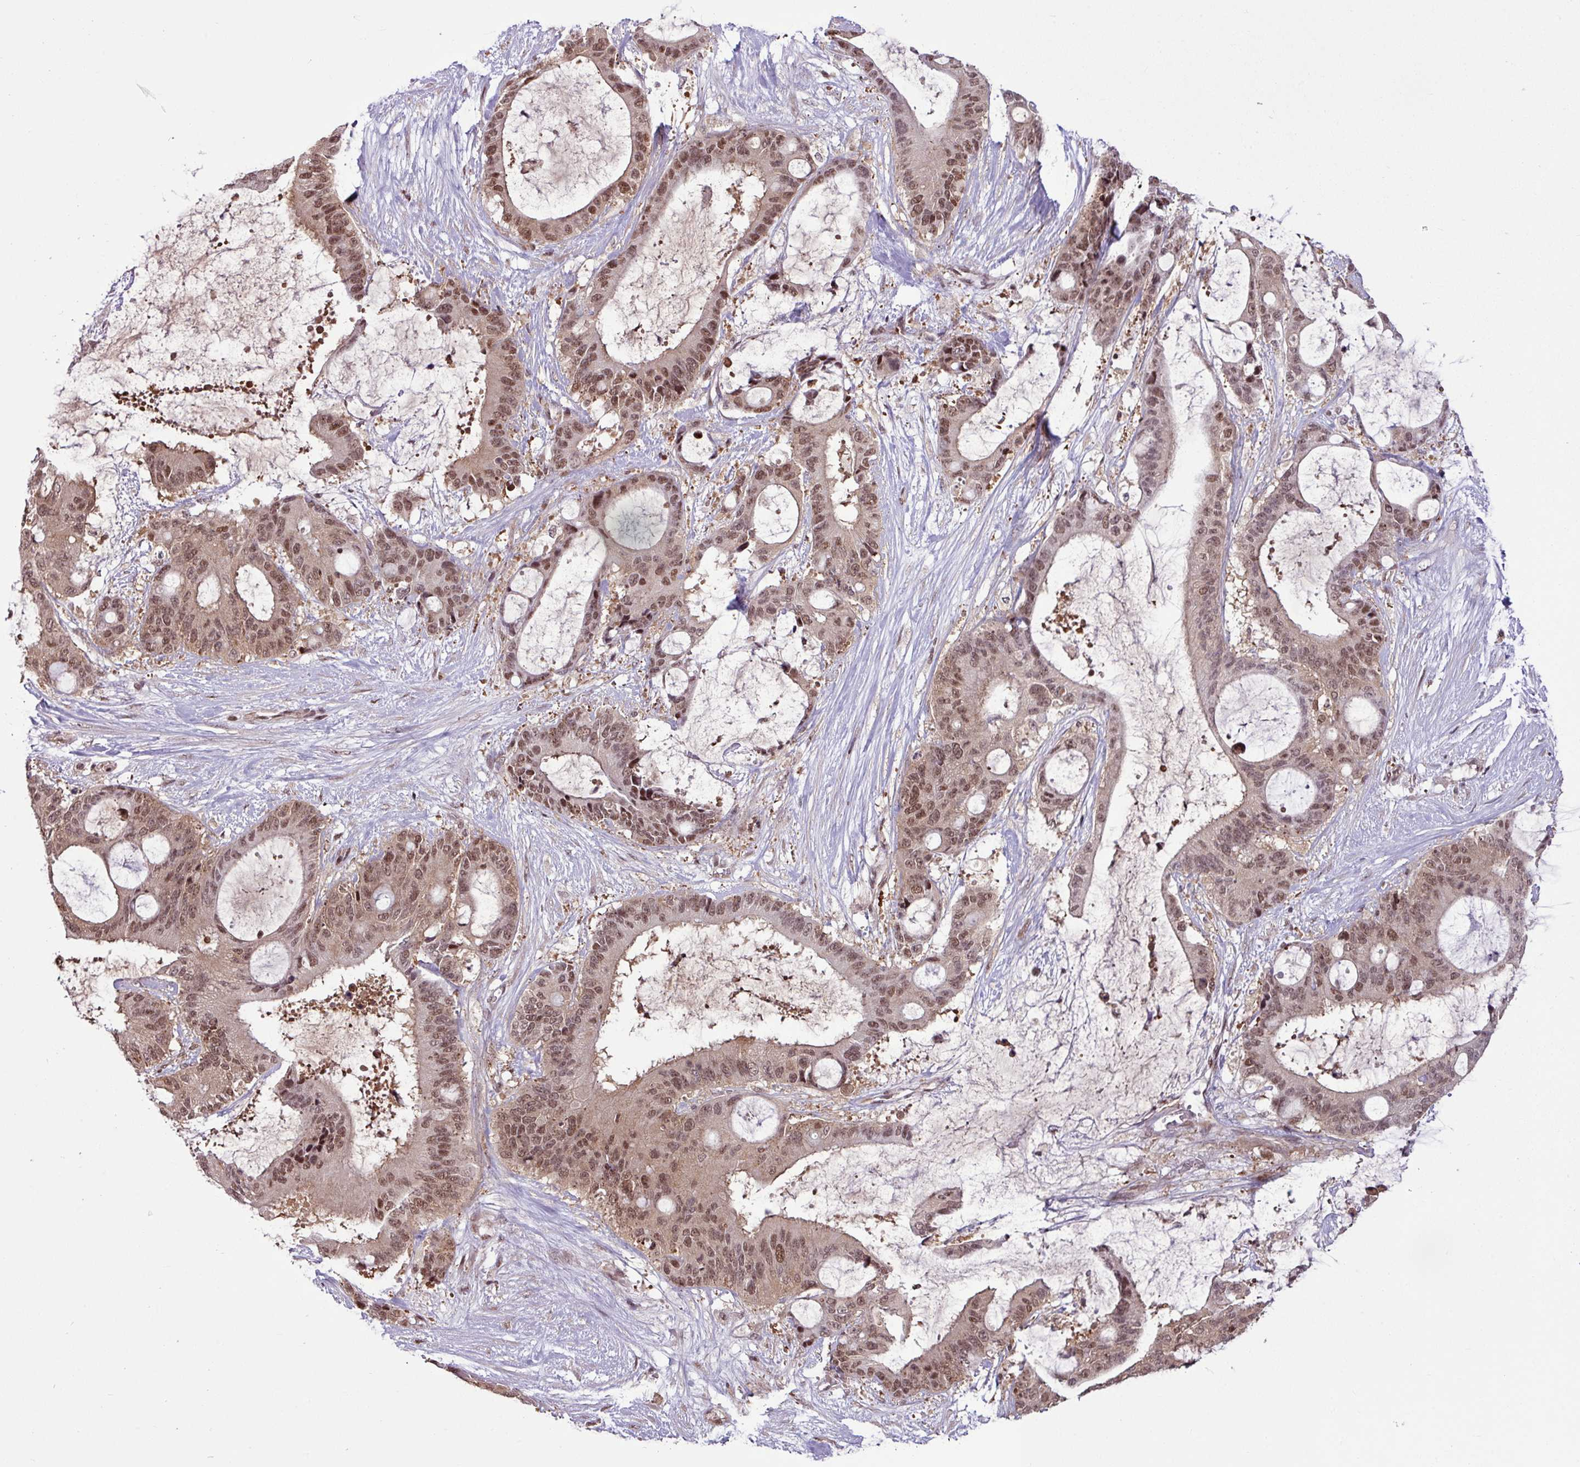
{"staining": {"intensity": "moderate", "quantity": ">75%", "location": "nuclear"}, "tissue": "liver cancer", "cell_type": "Tumor cells", "image_type": "cancer", "snomed": [{"axis": "morphology", "description": "Normal tissue, NOS"}, {"axis": "morphology", "description": "Cholangiocarcinoma"}, {"axis": "topography", "description": "Liver"}, {"axis": "topography", "description": "Peripheral nerve tissue"}], "caption": "Immunohistochemical staining of human liver cholangiocarcinoma reveals moderate nuclear protein staining in approximately >75% of tumor cells.", "gene": "ITPKC", "patient": {"sex": "female", "age": 73}}